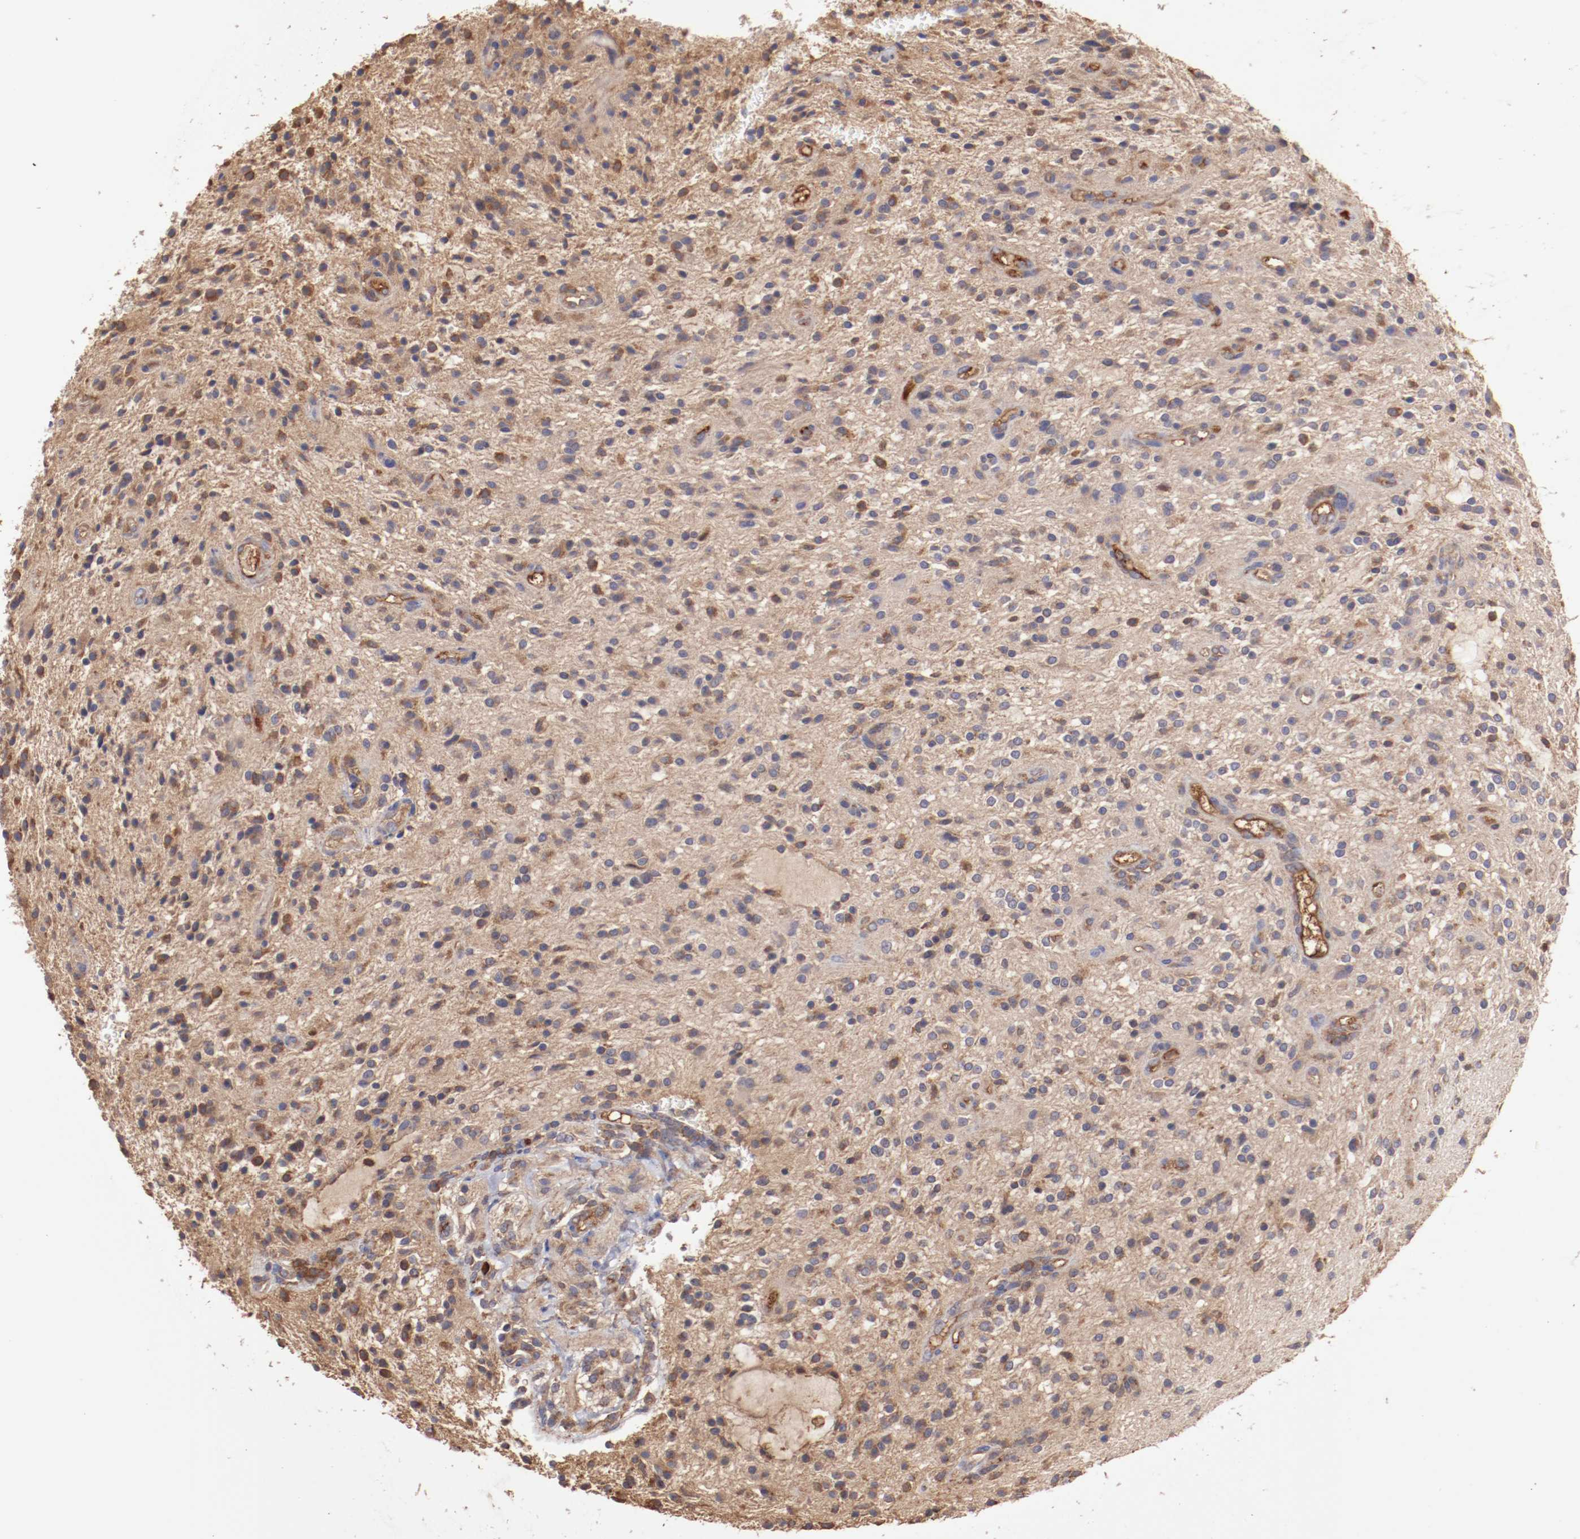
{"staining": {"intensity": "weak", "quantity": "25%-75%", "location": "cytoplasmic/membranous"}, "tissue": "glioma", "cell_type": "Tumor cells", "image_type": "cancer", "snomed": [{"axis": "morphology", "description": "Glioma, malignant, NOS"}, {"axis": "topography", "description": "Cerebellum"}], "caption": "Protein staining of glioma tissue exhibits weak cytoplasmic/membranous expression in approximately 25%-75% of tumor cells. (Brightfield microscopy of DAB IHC at high magnification).", "gene": "NFKBIE", "patient": {"sex": "female", "age": 10}}